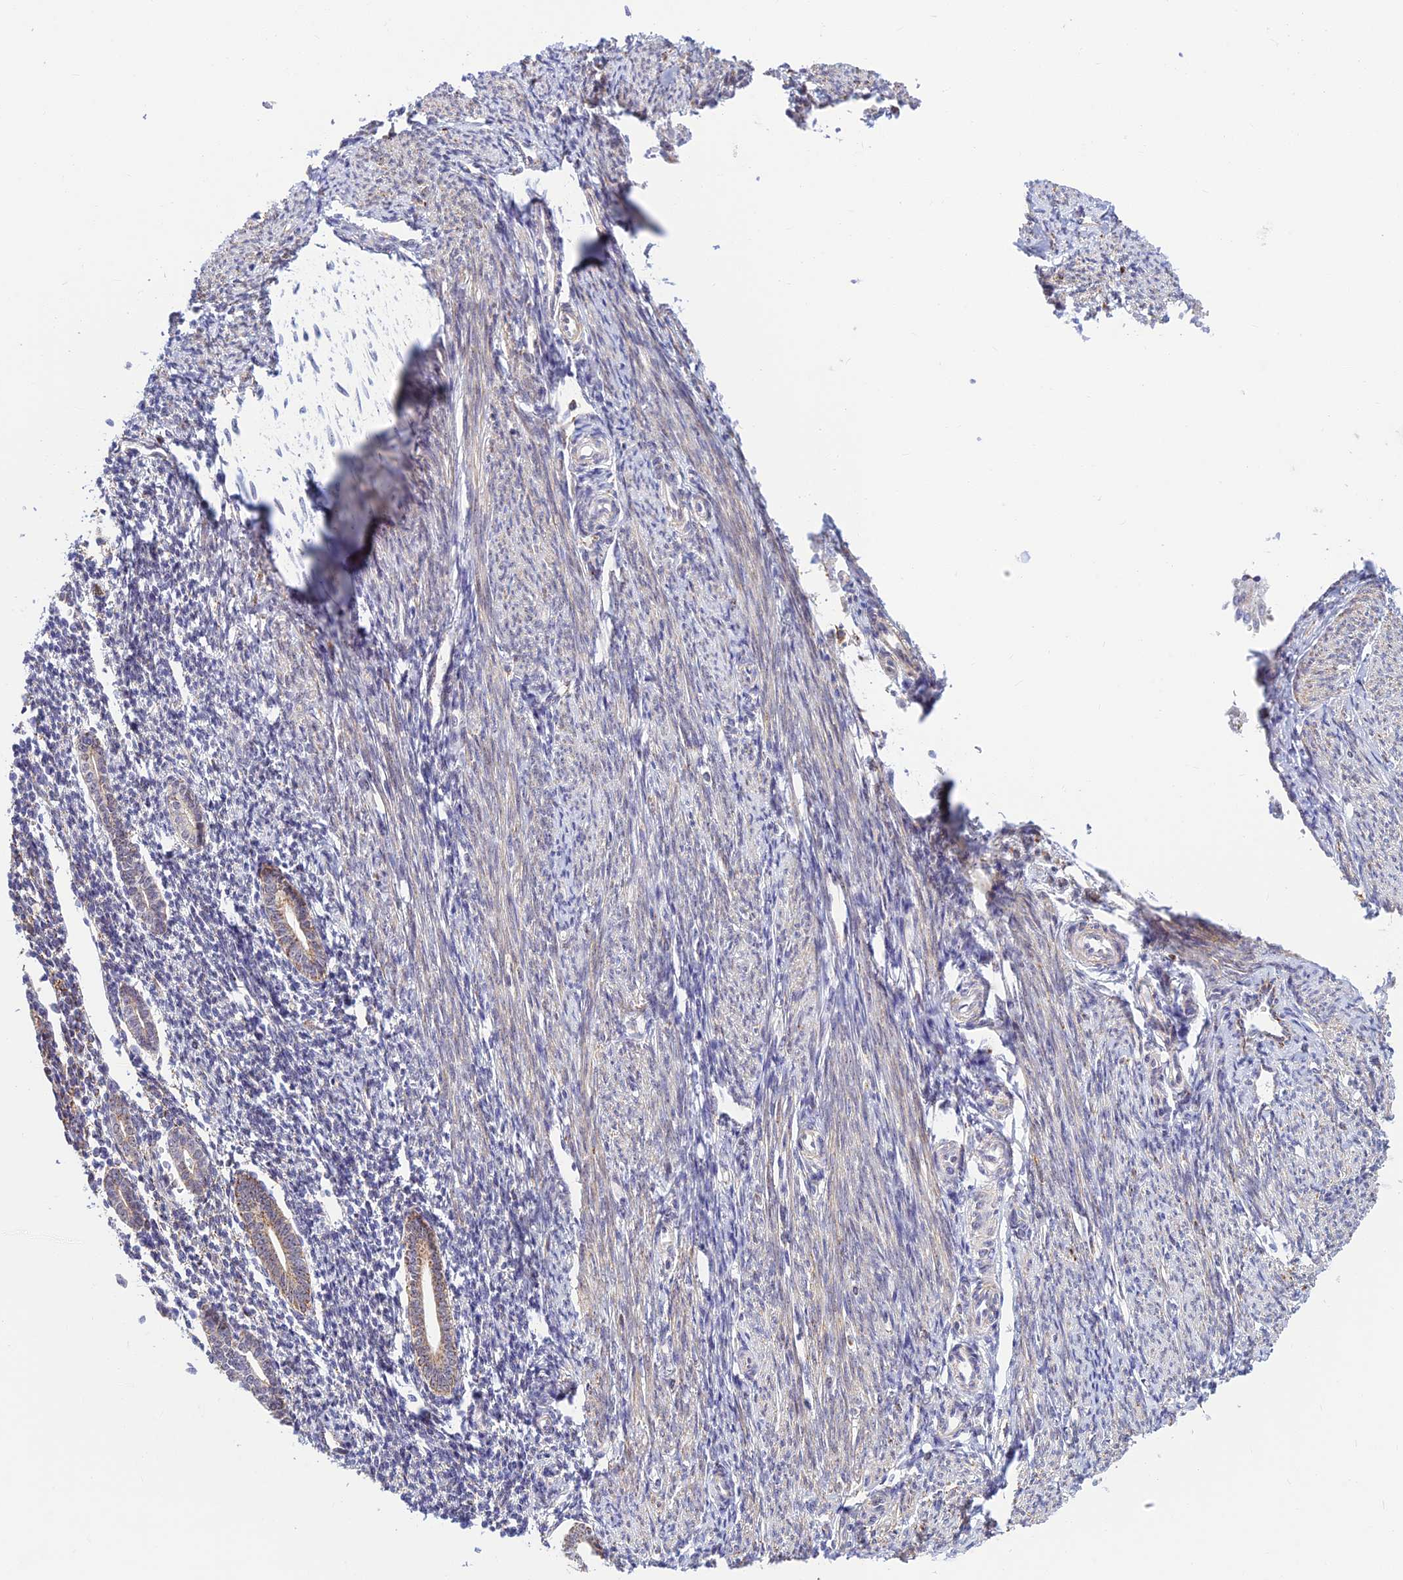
{"staining": {"intensity": "weak", "quantity": "<25%", "location": "nuclear"}, "tissue": "endometrium", "cell_type": "Cells in endometrial stroma", "image_type": "normal", "snomed": [{"axis": "morphology", "description": "Normal tissue, NOS"}, {"axis": "topography", "description": "Endometrium"}], "caption": "The histopathology image displays no significant expression in cells in endometrial stroma of endometrium. (DAB (3,3'-diaminobenzidine) immunohistochemistry, high magnification).", "gene": "POLR1G", "patient": {"sex": "female", "age": 56}}